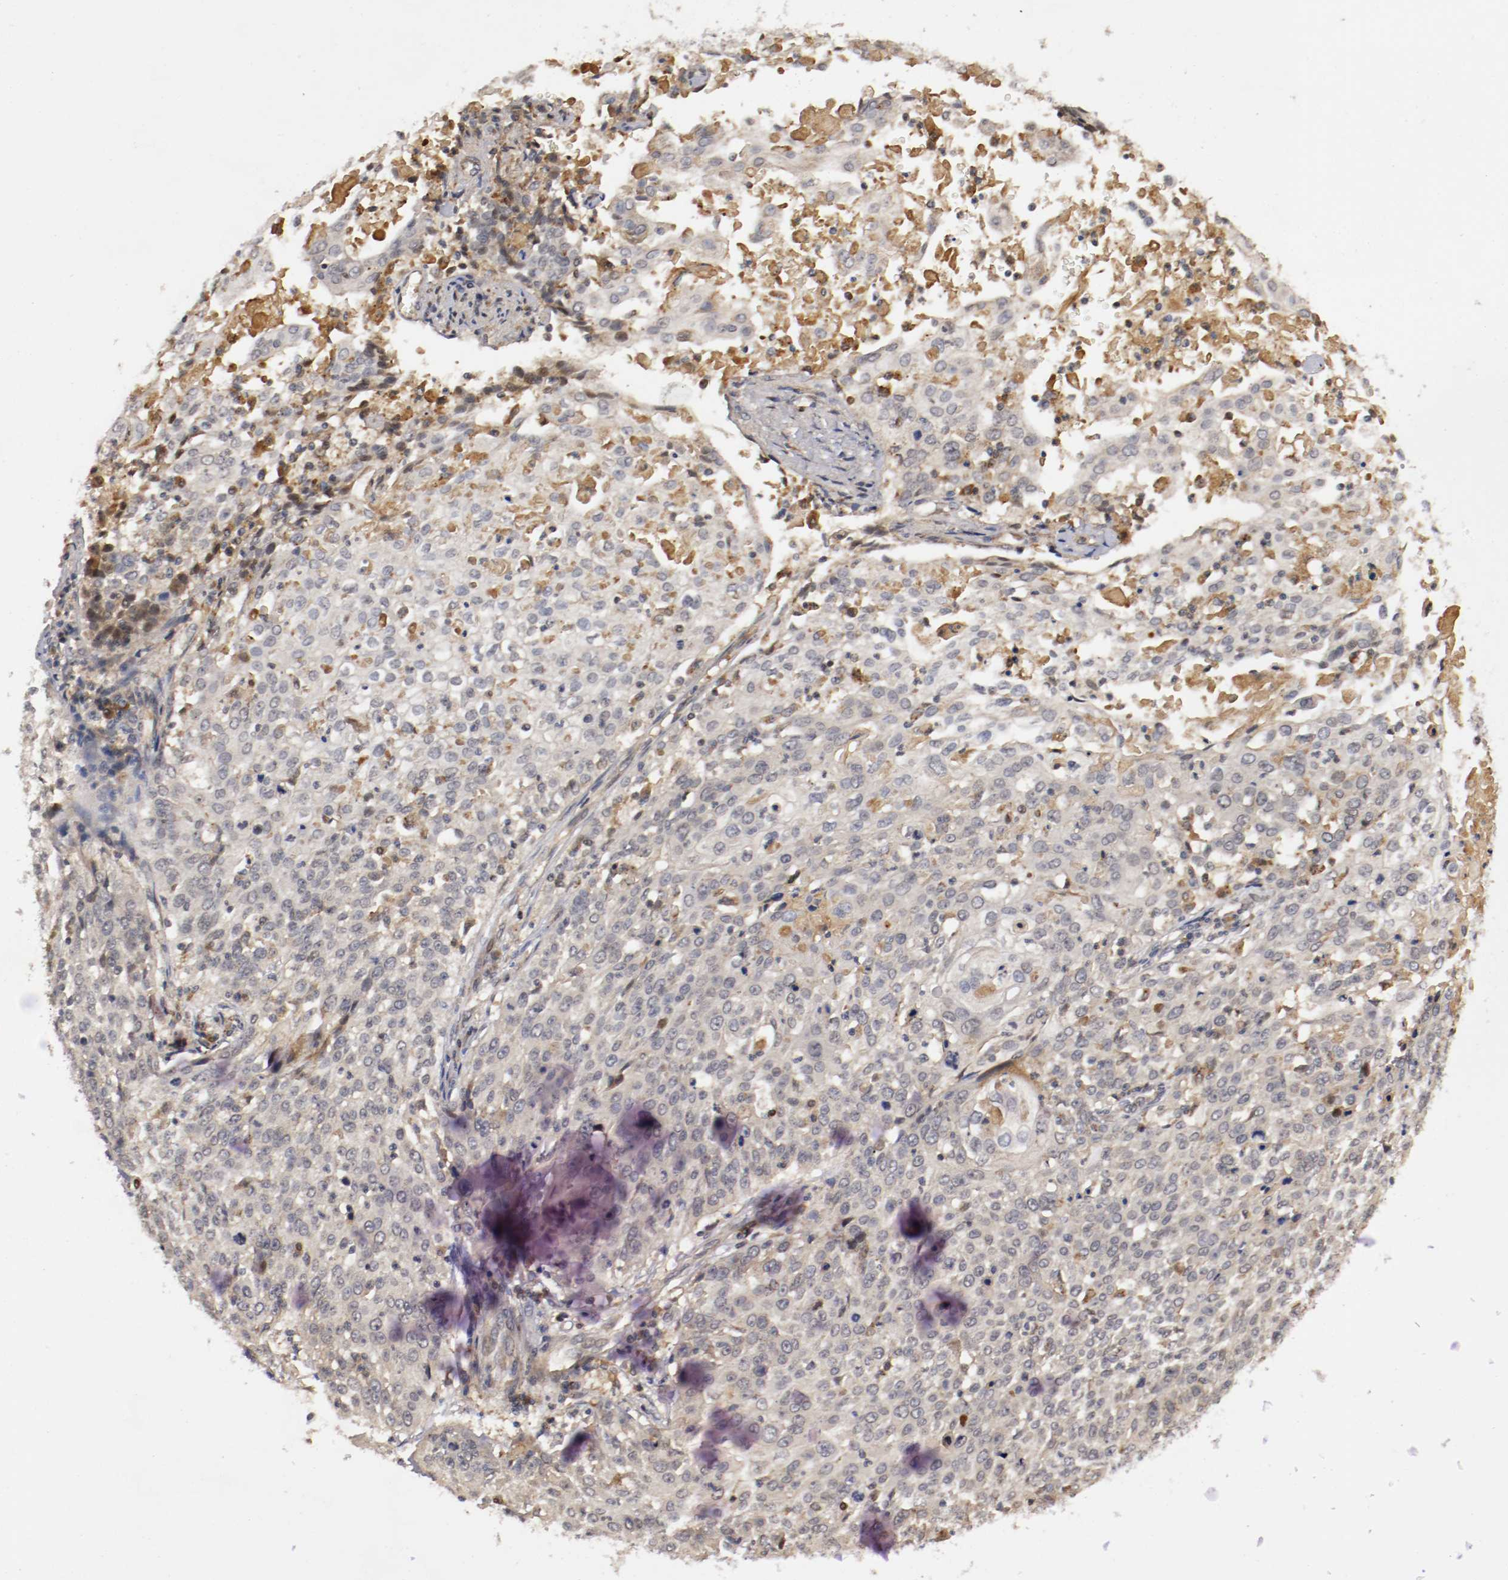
{"staining": {"intensity": "weak", "quantity": "<25%", "location": "cytoplasmic/membranous"}, "tissue": "cervical cancer", "cell_type": "Tumor cells", "image_type": "cancer", "snomed": [{"axis": "morphology", "description": "Squamous cell carcinoma, NOS"}, {"axis": "topography", "description": "Cervix"}], "caption": "Cervical cancer (squamous cell carcinoma) was stained to show a protein in brown. There is no significant positivity in tumor cells.", "gene": "TNFRSF1B", "patient": {"sex": "female", "age": 39}}